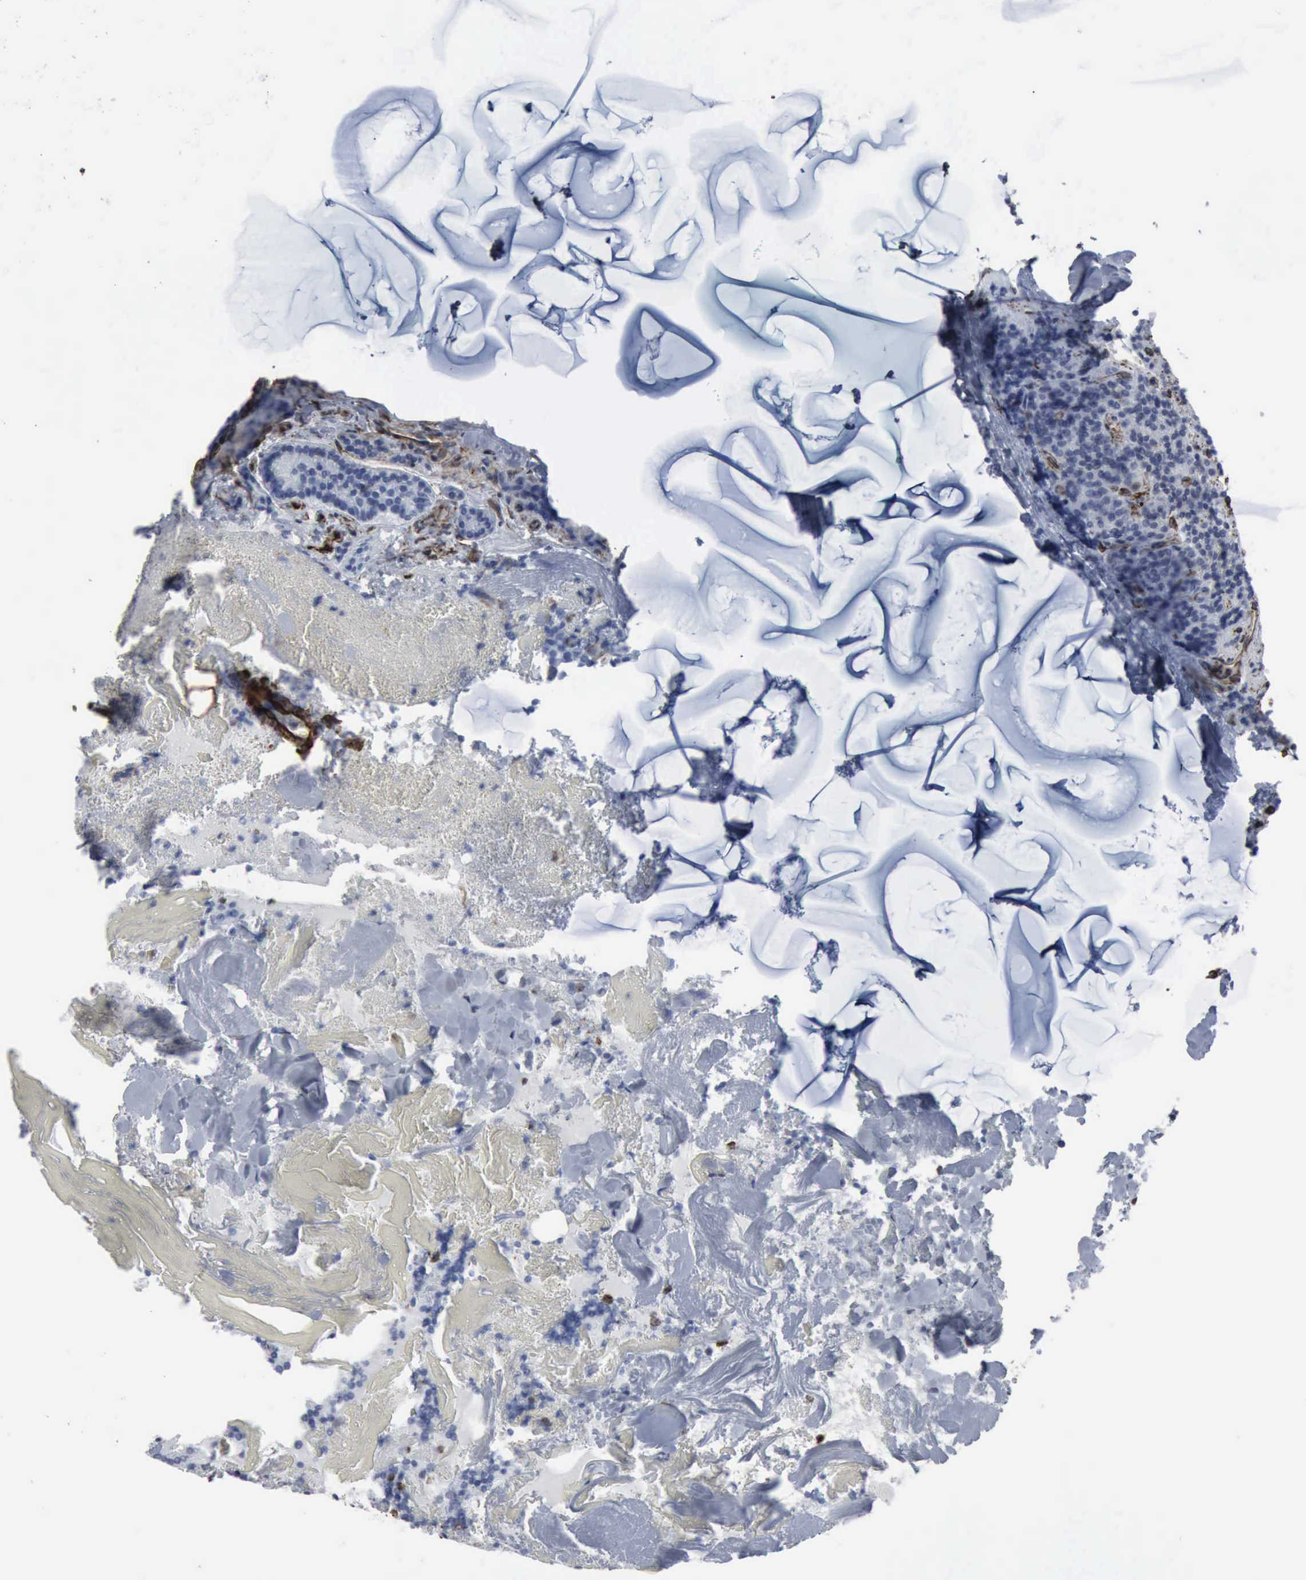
{"staining": {"intensity": "negative", "quantity": "none", "location": "none"}, "tissue": "parathyroid gland", "cell_type": "Glandular cells", "image_type": "normal", "snomed": [{"axis": "morphology", "description": "Normal tissue, NOS"}, {"axis": "topography", "description": "Parathyroid gland"}], "caption": "Protein analysis of benign parathyroid gland demonstrates no significant staining in glandular cells.", "gene": "CCNE1", "patient": {"sex": "female", "age": 29}}